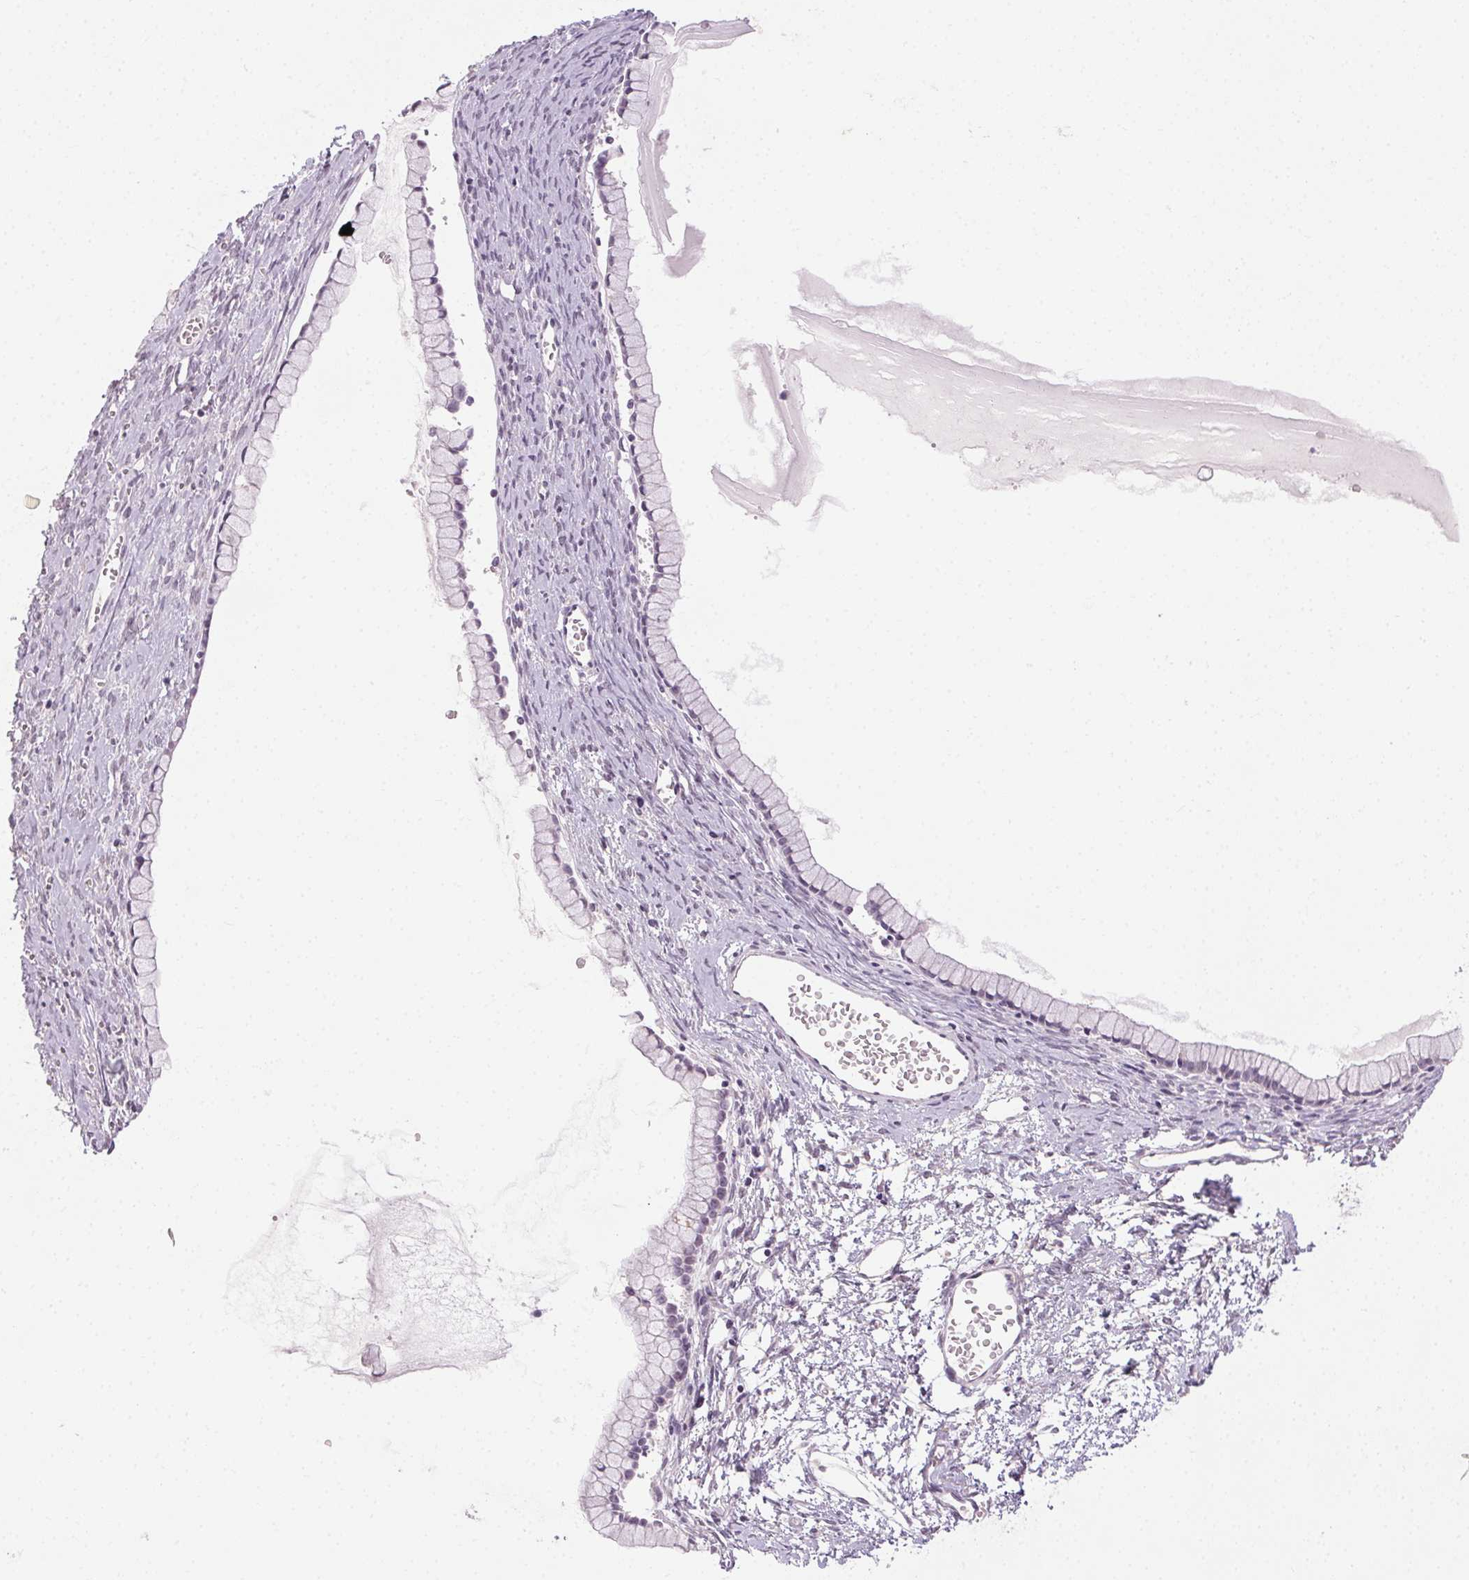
{"staining": {"intensity": "negative", "quantity": "none", "location": "none"}, "tissue": "ovarian cancer", "cell_type": "Tumor cells", "image_type": "cancer", "snomed": [{"axis": "morphology", "description": "Cystadenocarcinoma, mucinous, NOS"}, {"axis": "topography", "description": "Ovary"}], "caption": "This is an IHC histopathology image of ovarian mucinous cystadenocarcinoma. There is no staining in tumor cells.", "gene": "FAM168A", "patient": {"sex": "female", "age": 41}}